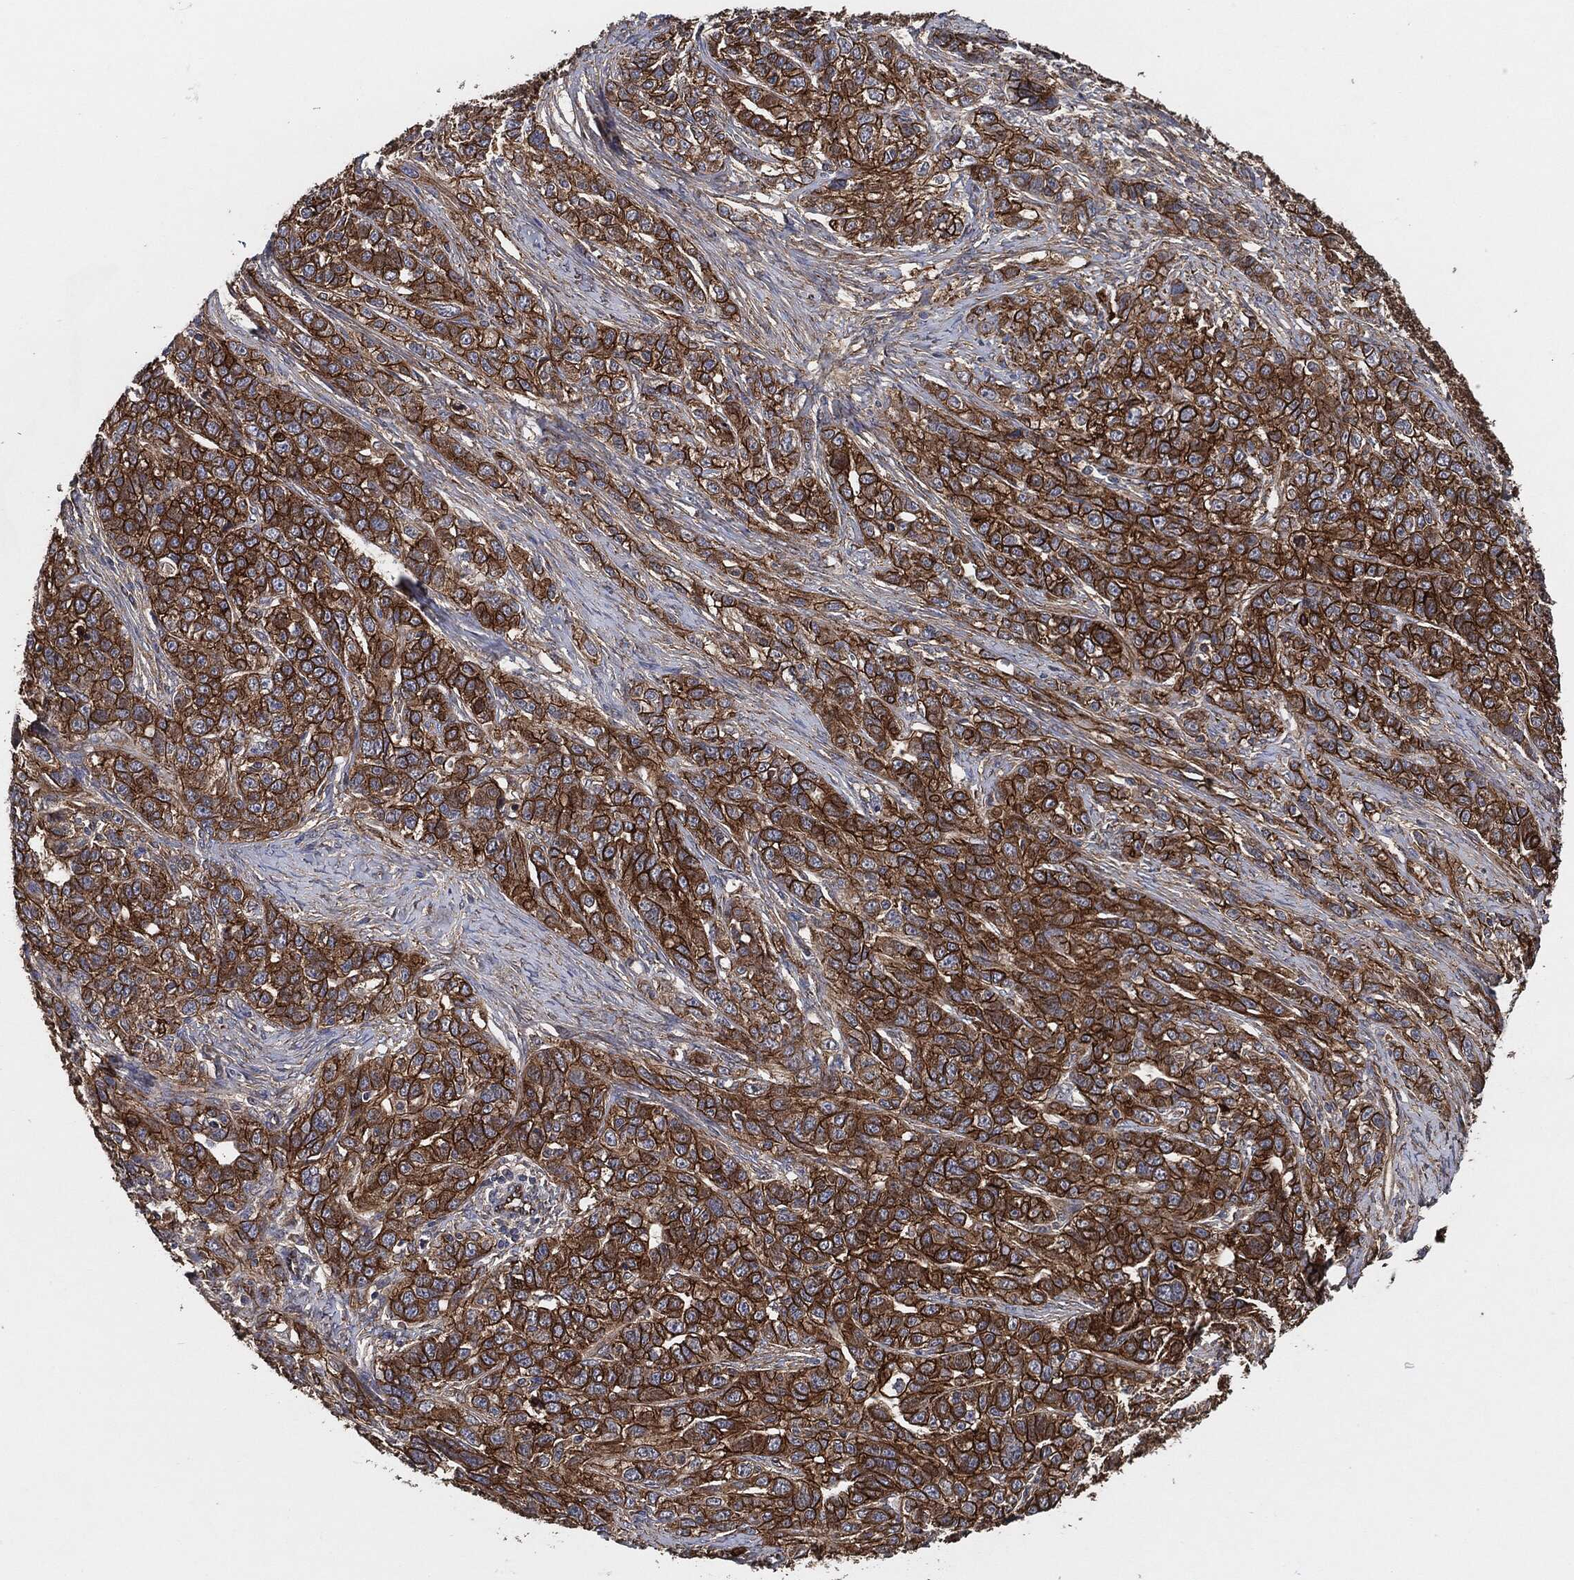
{"staining": {"intensity": "strong", "quantity": "25%-75%", "location": "cytoplasmic/membranous"}, "tissue": "ovarian cancer", "cell_type": "Tumor cells", "image_type": "cancer", "snomed": [{"axis": "morphology", "description": "Cystadenocarcinoma, serous, NOS"}, {"axis": "topography", "description": "Ovary"}], "caption": "This is a micrograph of IHC staining of ovarian cancer (serous cystadenocarcinoma), which shows strong positivity in the cytoplasmic/membranous of tumor cells.", "gene": "CTNNA1", "patient": {"sex": "female", "age": 71}}